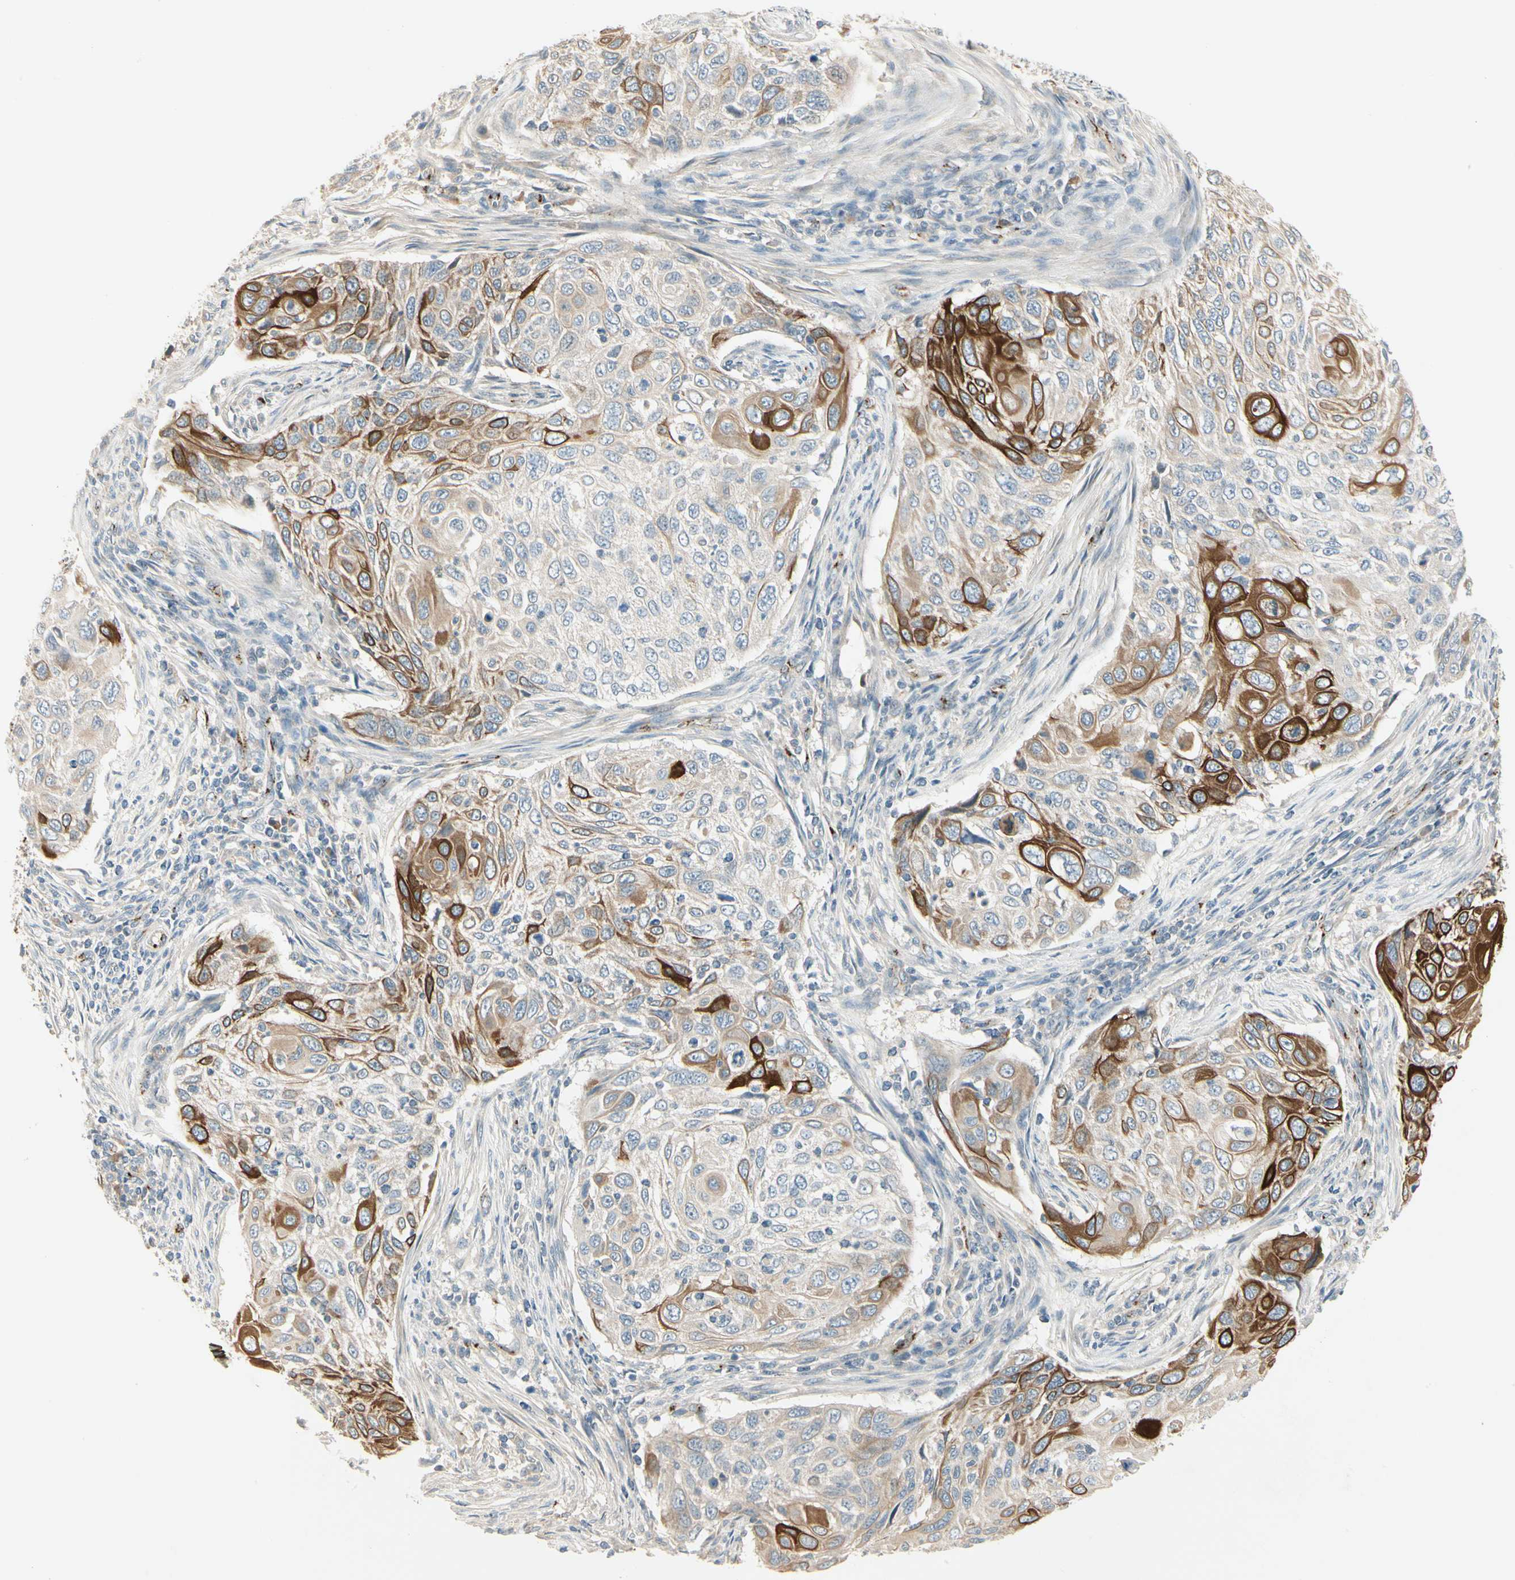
{"staining": {"intensity": "strong", "quantity": "25%-75%", "location": "cytoplasmic/membranous"}, "tissue": "cervical cancer", "cell_type": "Tumor cells", "image_type": "cancer", "snomed": [{"axis": "morphology", "description": "Squamous cell carcinoma, NOS"}, {"axis": "topography", "description": "Cervix"}], "caption": "The immunohistochemical stain shows strong cytoplasmic/membranous positivity in tumor cells of cervical cancer (squamous cell carcinoma) tissue.", "gene": "MANSC1", "patient": {"sex": "female", "age": 70}}